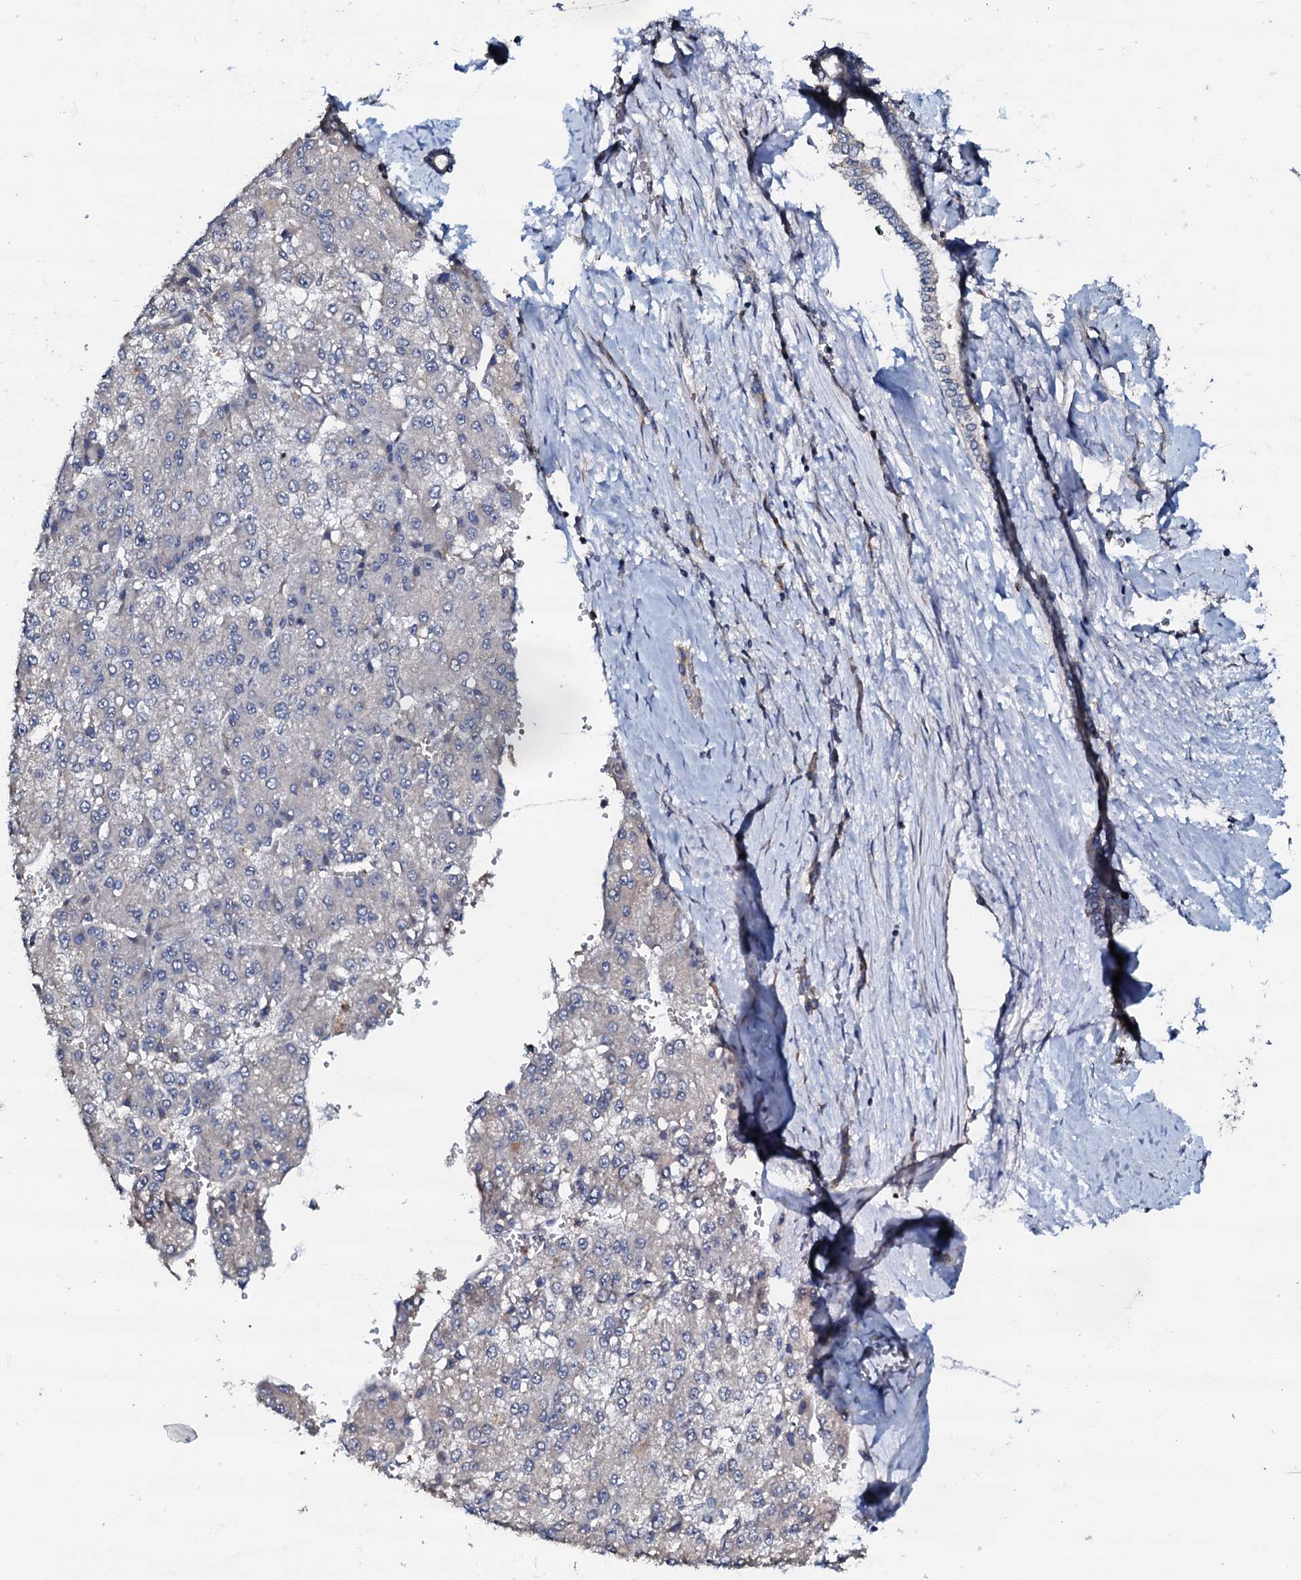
{"staining": {"intensity": "negative", "quantity": "none", "location": "none"}, "tissue": "liver cancer", "cell_type": "Tumor cells", "image_type": "cancer", "snomed": [{"axis": "morphology", "description": "Carcinoma, Hepatocellular, NOS"}, {"axis": "topography", "description": "Liver"}], "caption": "A photomicrograph of human liver cancer (hepatocellular carcinoma) is negative for staining in tumor cells.", "gene": "CPNE2", "patient": {"sex": "female", "age": 73}}